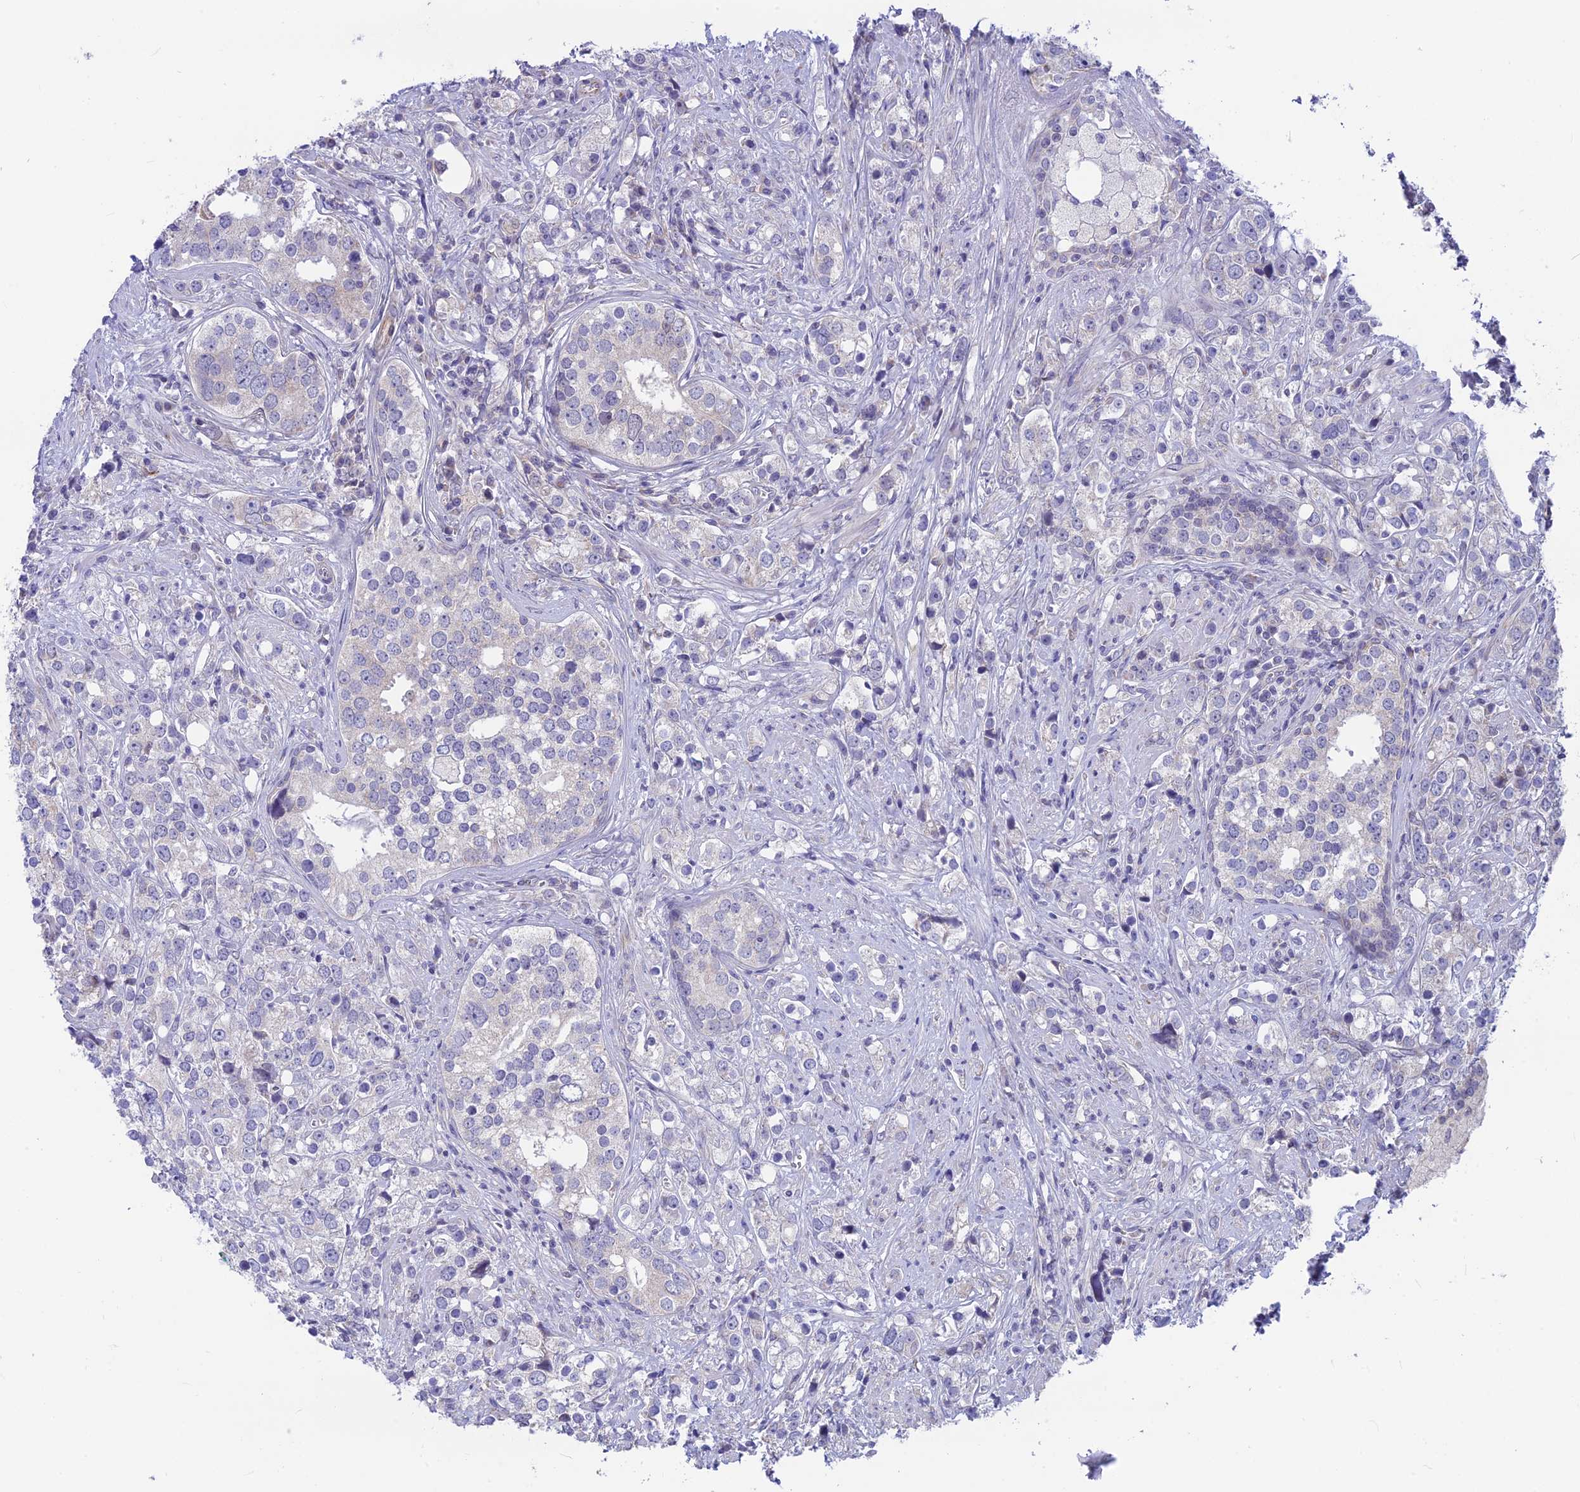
{"staining": {"intensity": "negative", "quantity": "none", "location": "none"}, "tissue": "prostate cancer", "cell_type": "Tumor cells", "image_type": "cancer", "snomed": [{"axis": "morphology", "description": "Adenocarcinoma, High grade"}, {"axis": "topography", "description": "Prostate"}], "caption": "A micrograph of human adenocarcinoma (high-grade) (prostate) is negative for staining in tumor cells.", "gene": "PLAC9", "patient": {"sex": "male", "age": 71}}